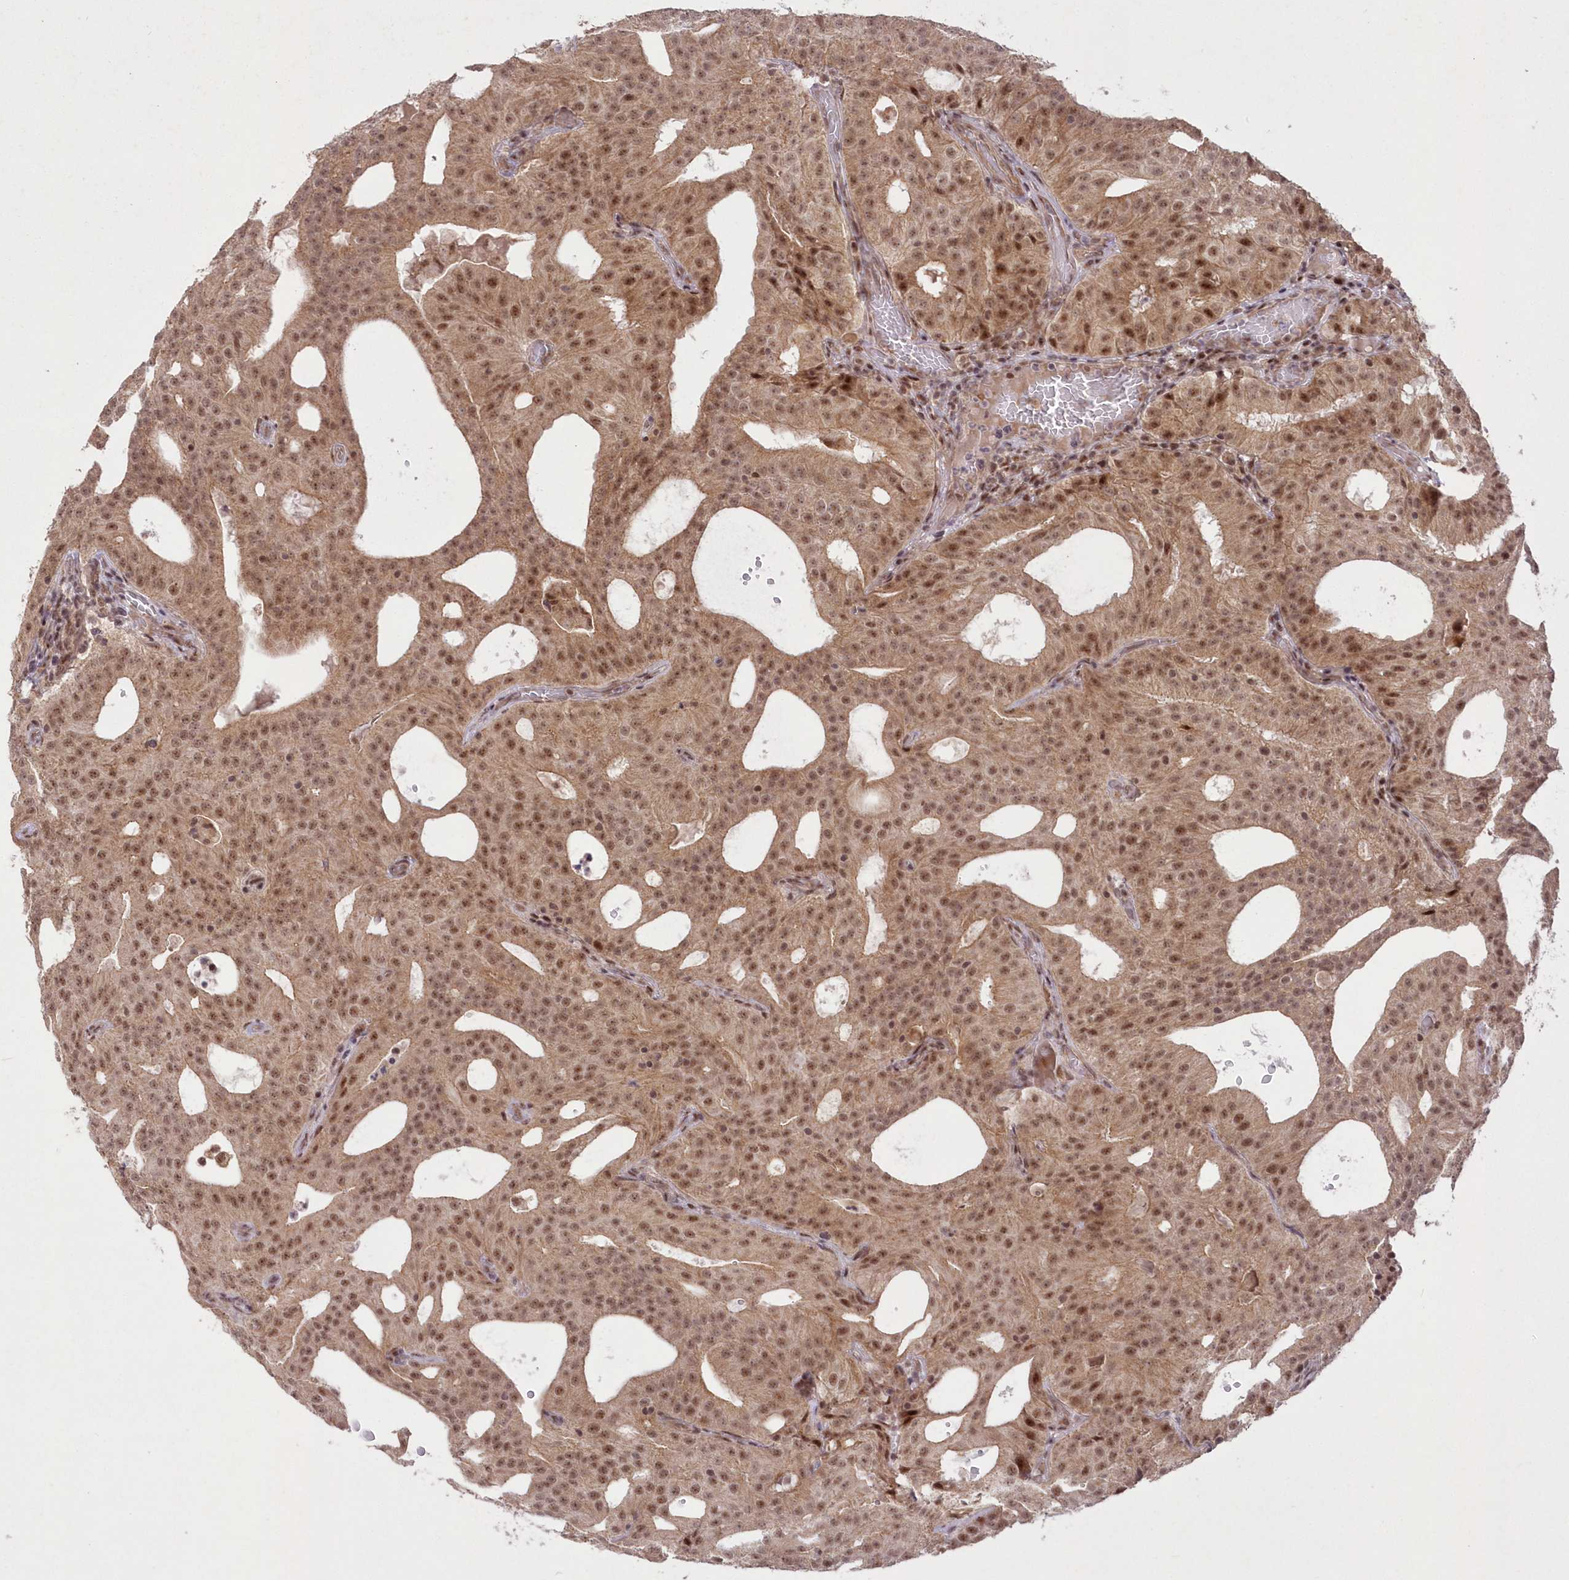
{"staining": {"intensity": "moderate", "quantity": ">75%", "location": "cytoplasmic/membranous,nuclear"}, "tissue": "prostate cancer", "cell_type": "Tumor cells", "image_type": "cancer", "snomed": [{"axis": "morphology", "description": "Adenocarcinoma, Medium grade"}, {"axis": "topography", "description": "Prostate"}], "caption": "A brown stain shows moderate cytoplasmic/membranous and nuclear staining of a protein in human prostate cancer (adenocarcinoma (medium-grade)) tumor cells. (DAB IHC with brightfield microscopy, high magnification).", "gene": "WBP1L", "patient": {"sex": "male", "age": 88}}